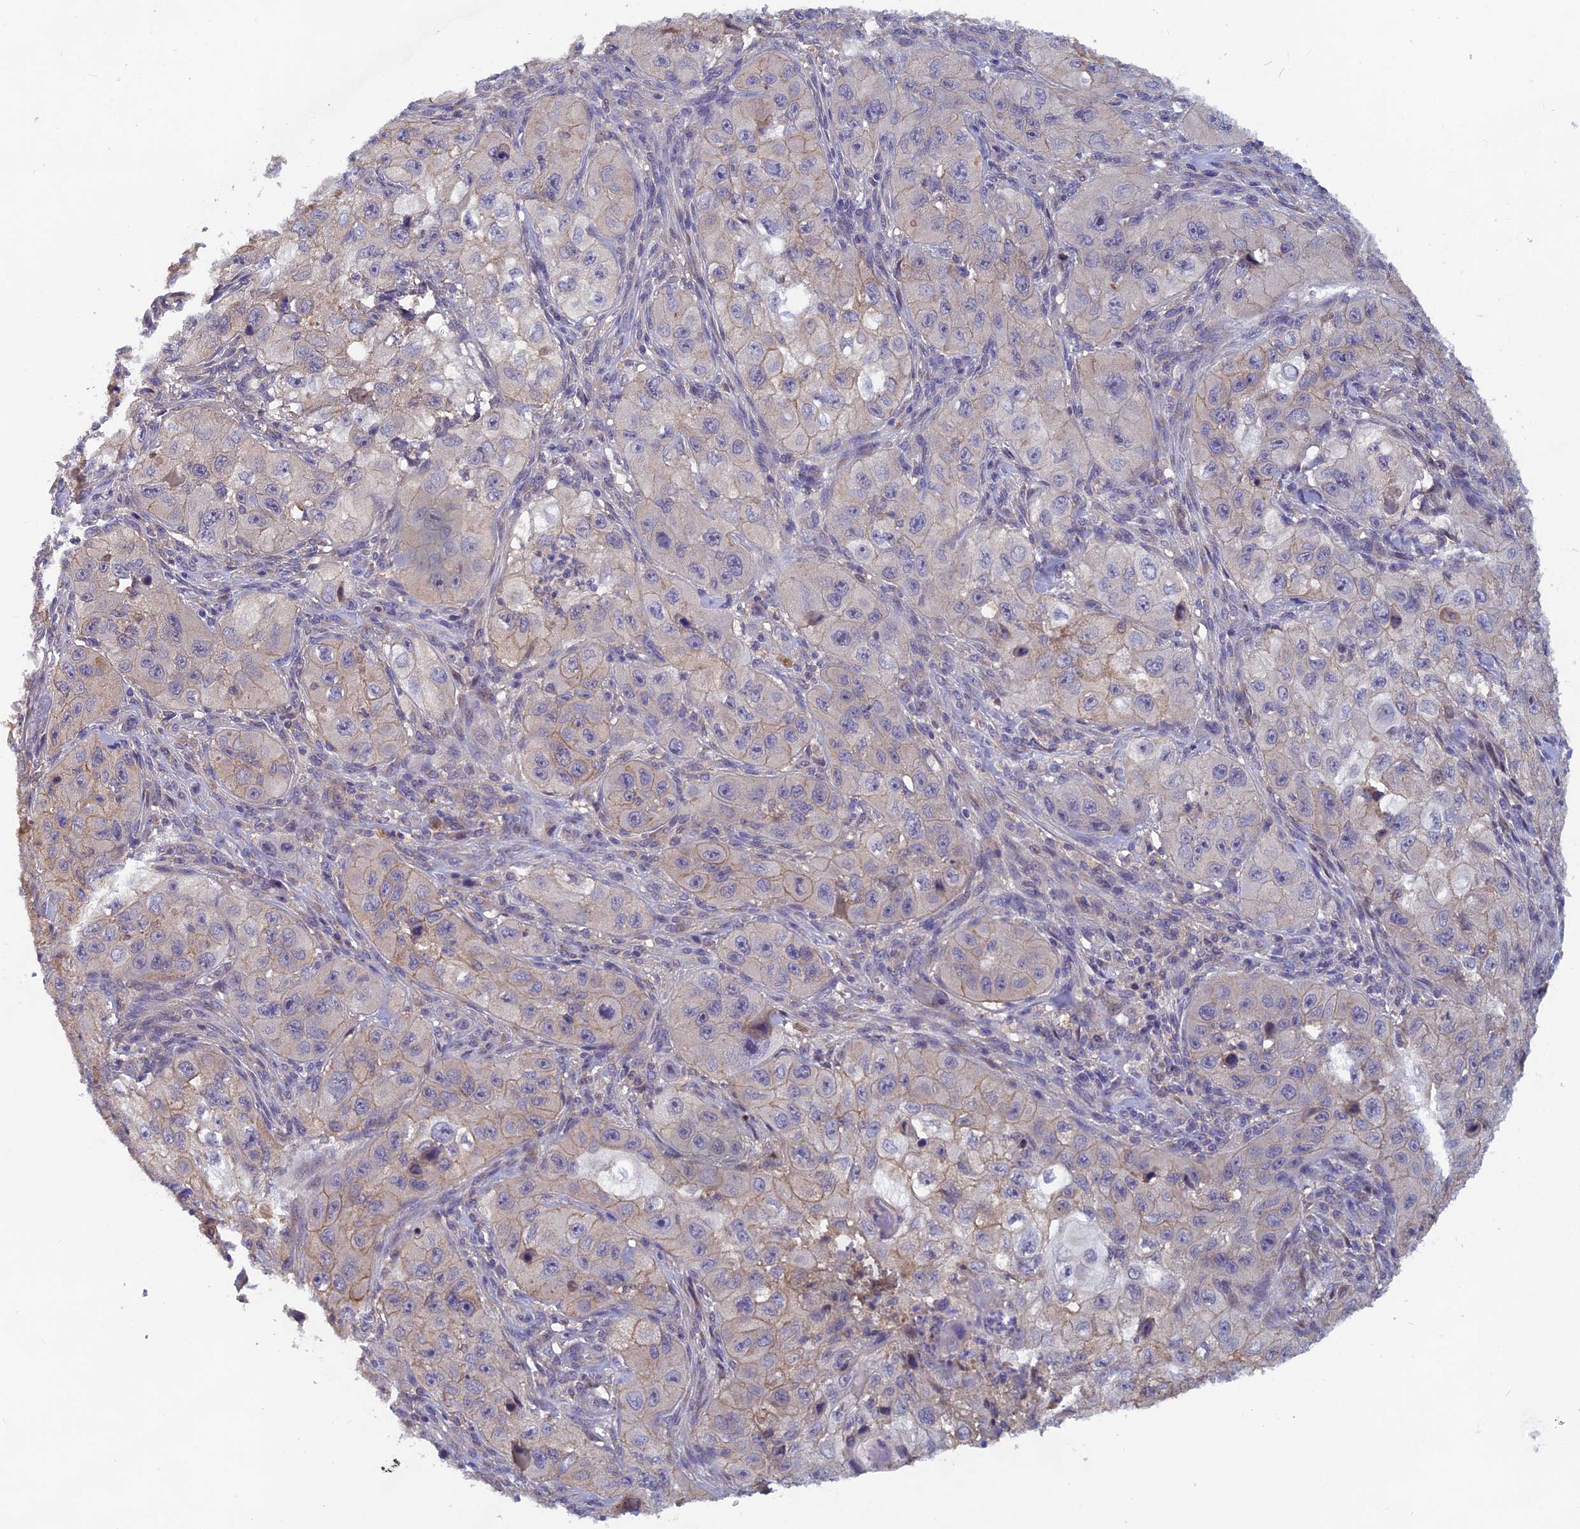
{"staining": {"intensity": "weak", "quantity": "<25%", "location": "cytoplasmic/membranous"}, "tissue": "skin cancer", "cell_type": "Tumor cells", "image_type": "cancer", "snomed": [{"axis": "morphology", "description": "Squamous cell carcinoma, NOS"}, {"axis": "topography", "description": "Skin"}, {"axis": "topography", "description": "Subcutis"}], "caption": "A high-resolution image shows immunohistochemistry (IHC) staining of skin squamous cell carcinoma, which displays no significant positivity in tumor cells.", "gene": "HECA", "patient": {"sex": "male", "age": 73}}